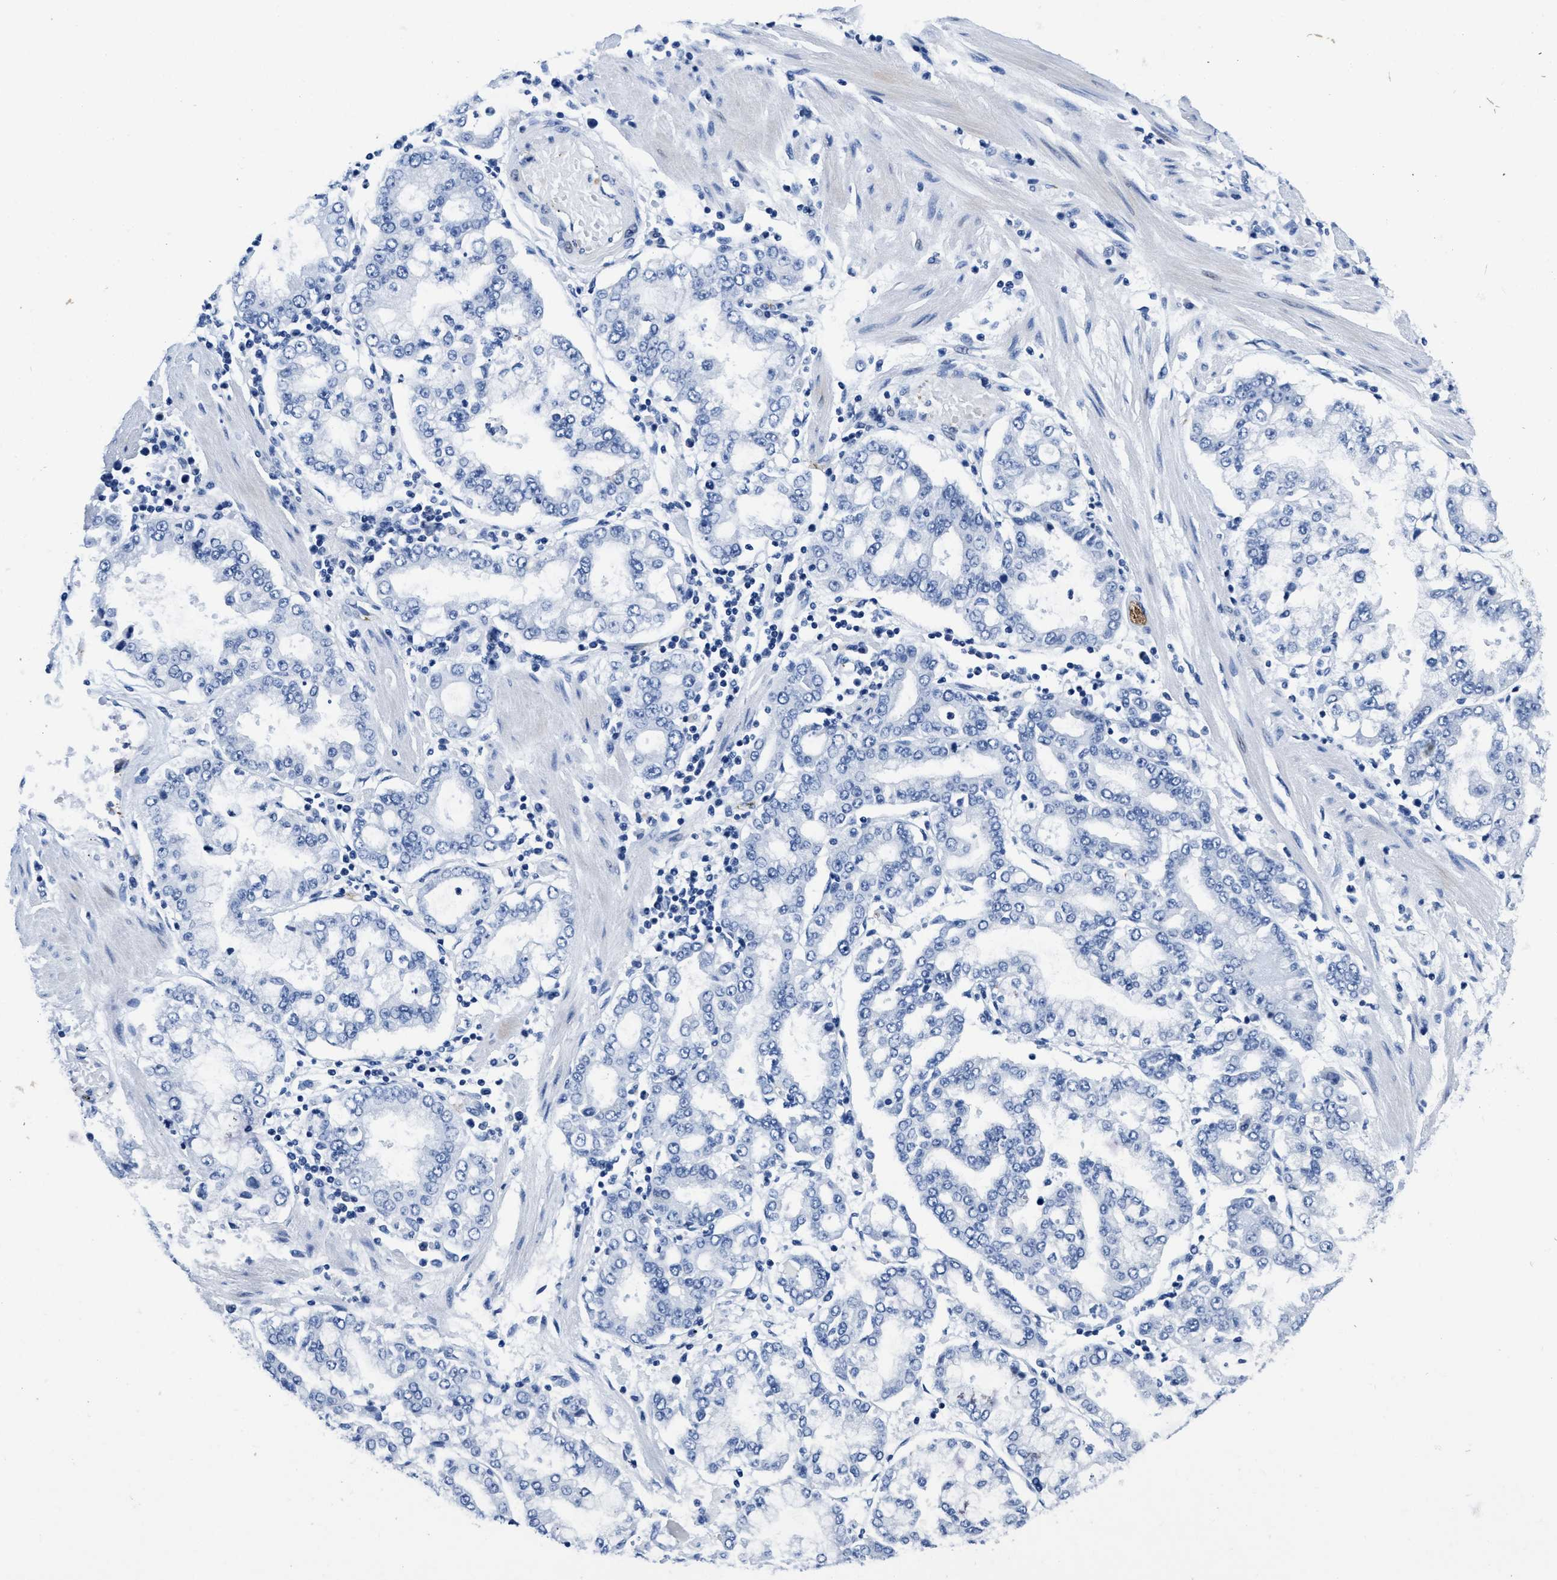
{"staining": {"intensity": "negative", "quantity": "none", "location": "none"}, "tissue": "stomach cancer", "cell_type": "Tumor cells", "image_type": "cancer", "snomed": [{"axis": "morphology", "description": "Adenocarcinoma, NOS"}, {"axis": "topography", "description": "Stomach"}], "caption": "Immunohistochemical staining of human stomach cancer reveals no significant staining in tumor cells.", "gene": "ITGA2B", "patient": {"sex": "male", "age": 76}}